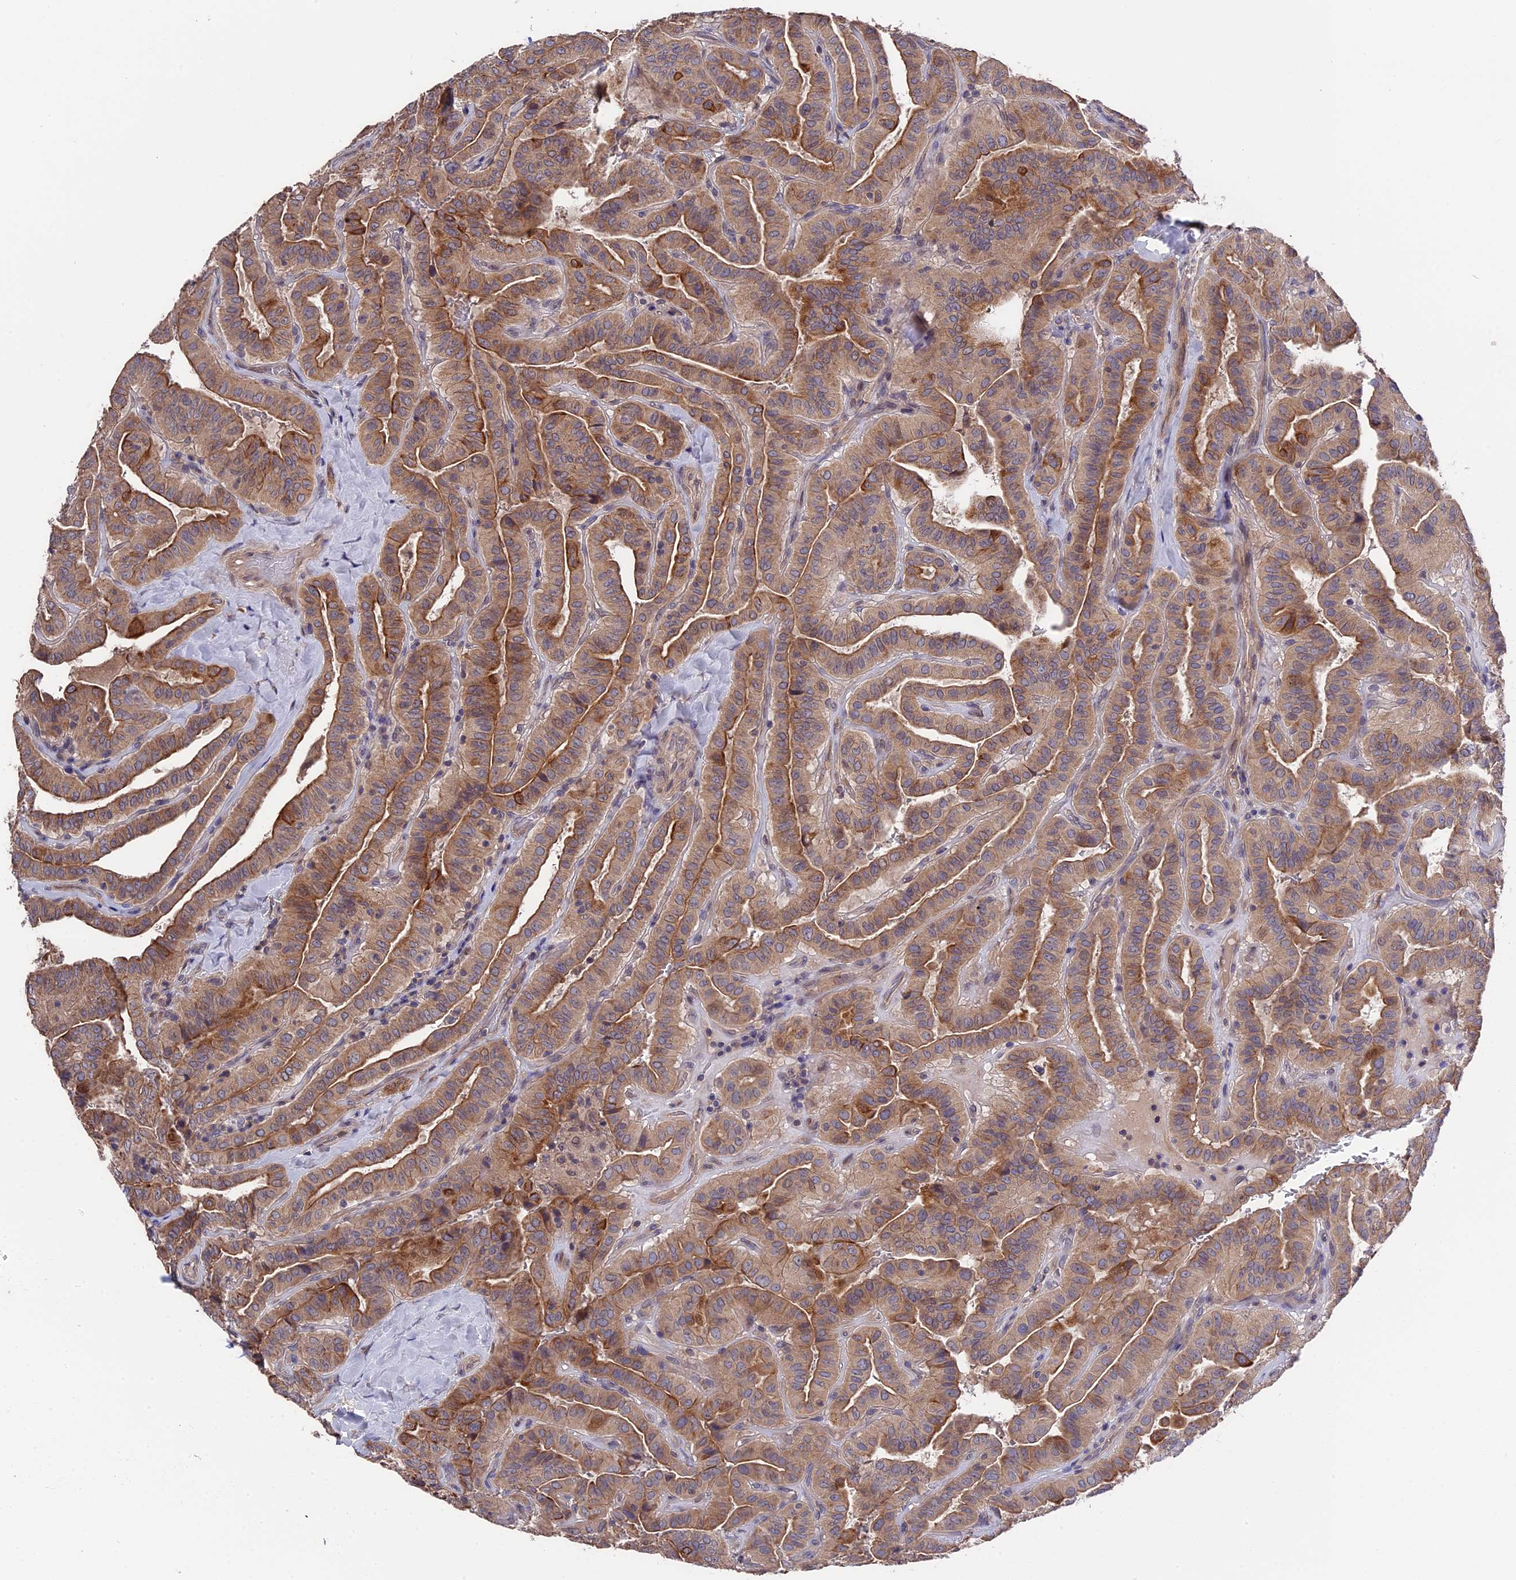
{"staining": {"intensity": "moderate", "quantity": ">75%", "location": "cytoplasmic/membranous"}, "tissue": "thyroid cancer", "cell_type": "Tumor cells", "image_type": "cancer", "snomed": [{"axis": "morphology", "description": "Papillary adenocarcinoma, NOS"}, {"axis": "topography", "description": "Thyroid gland"}], "caption": "Papillary adenocarcinoma (thyroid) tissue displays moderate cytoplasmic/membranous positivity in about >75% of tumor cells, visualized by immunohistochemistry. (brown staining indicates protein expression, while blue staining denotes nuclei).", "gene": "ZCCHC2", "patient": {"sex": "male", "age": 77}}